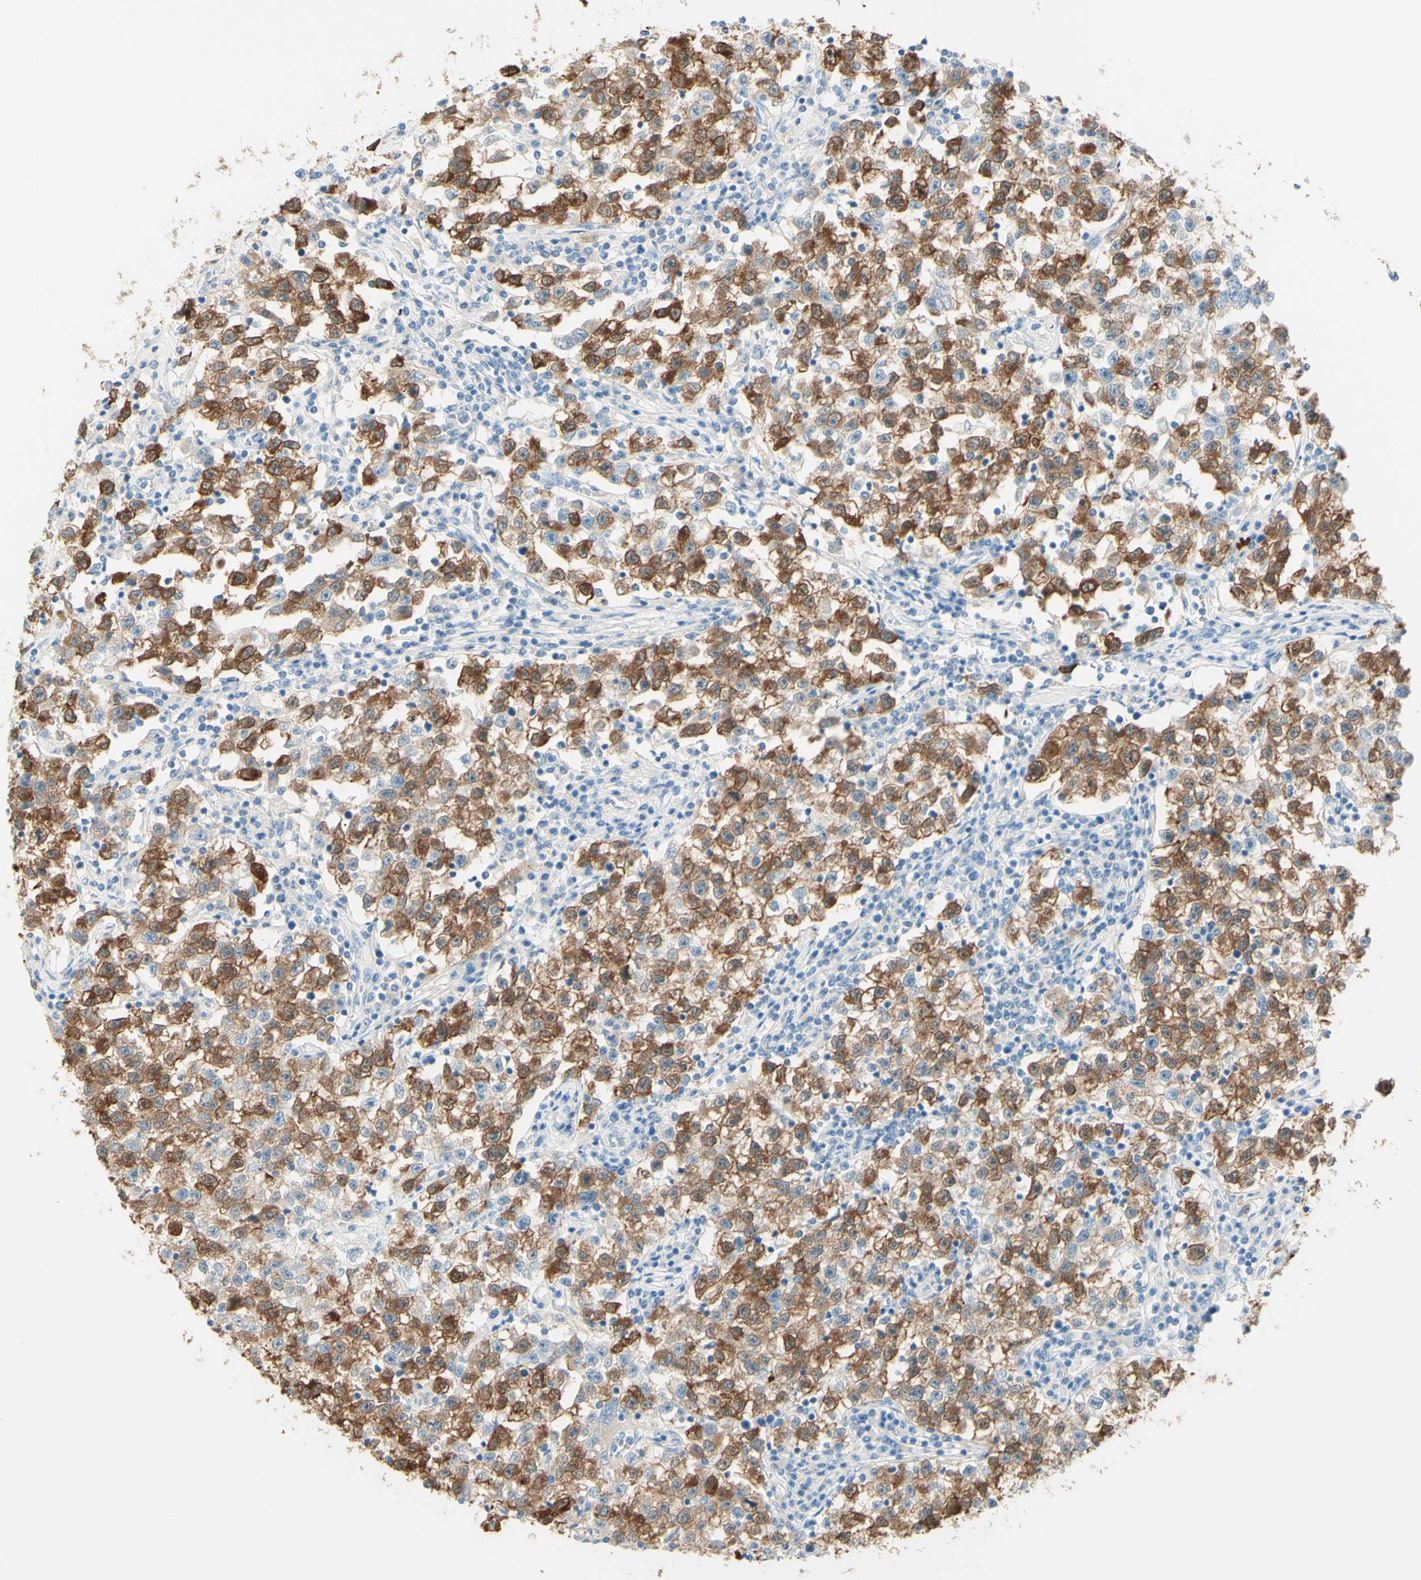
{"staining": {"intensity": "strong", "quantity": ">75%", "location": "cytoplasmic/membranous"}, "tissue": "testis cancer", "cell_type": "Tumor cells", "image_type": "cancer", "snomed": [{"axis": "morphology", "description": "Seminoma, NOS"}, {"axis": "topography", "description": "Testis"}], "caption": "DAB (3,3'-diaminobenzidine) immunohistochemical staining of human testis seminoma exhibits strong cytoplasmic/membranous protein expression in about >75% of tumor cells.", "gene": "TMEM132D", "patient": {"sex": "male", "age": 22}}